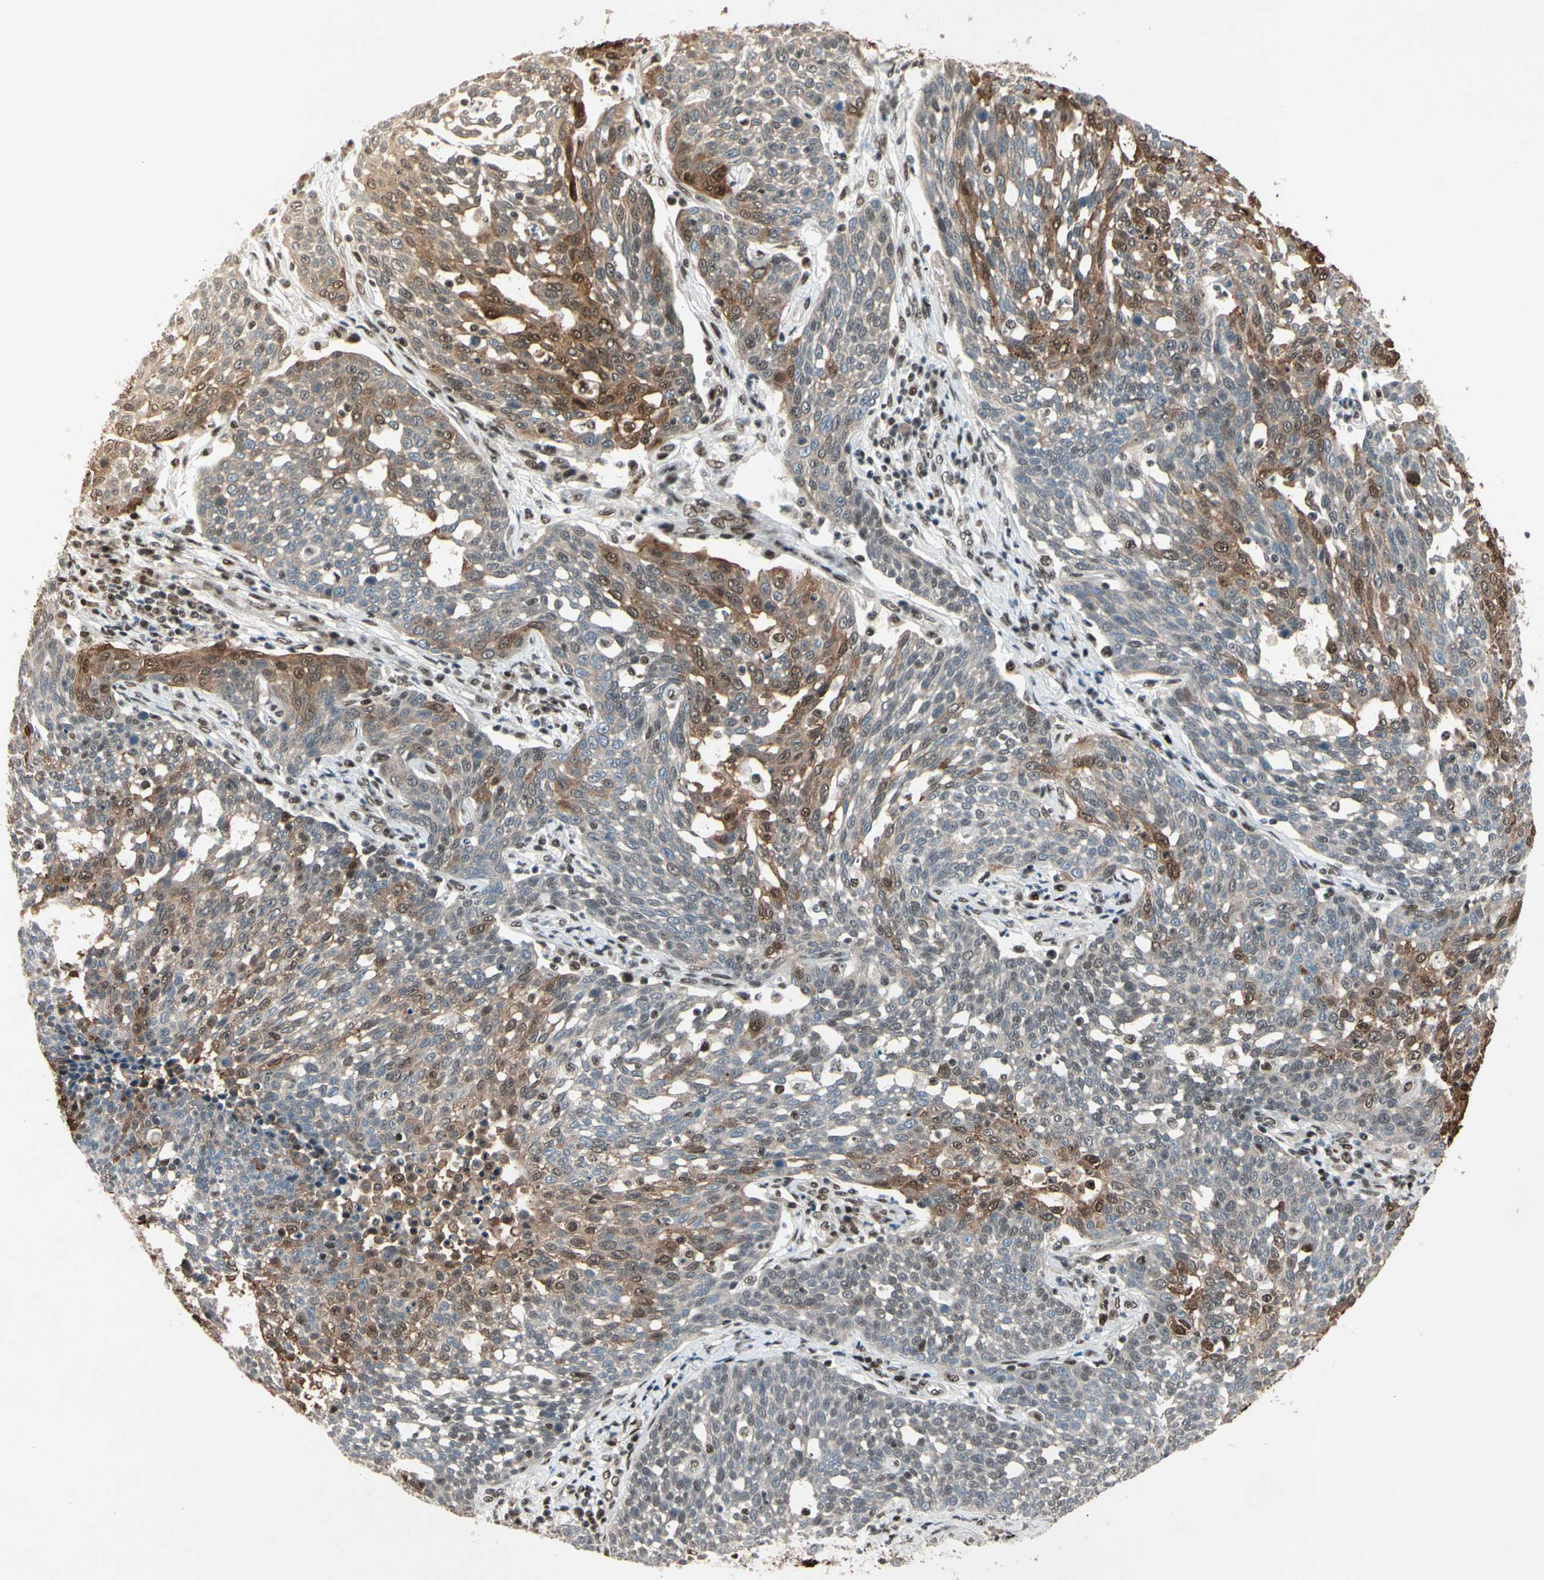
{"staining": {"intensity": "moderate", "quantity": "<25%", "location": "cytoplasmic/membranous,nuclear"}, "tissue": "cervical cancer", "cell_type": "Tumor cells", "image_type": "cancer", "snomed": [{"axis": "morphology", "description": "Squamous cell carcinoma, NOS"}, {"axis": "topography", "description": "Cervix"}], "caption": "A brown stain labels moderate cytoplasmic/membranous and nuclear staining of a protein in squamous cell carcinoma (cervical) tumor cells.", "gene": "CHAMP1", "patient": {"sex": "female", "age": 34}}